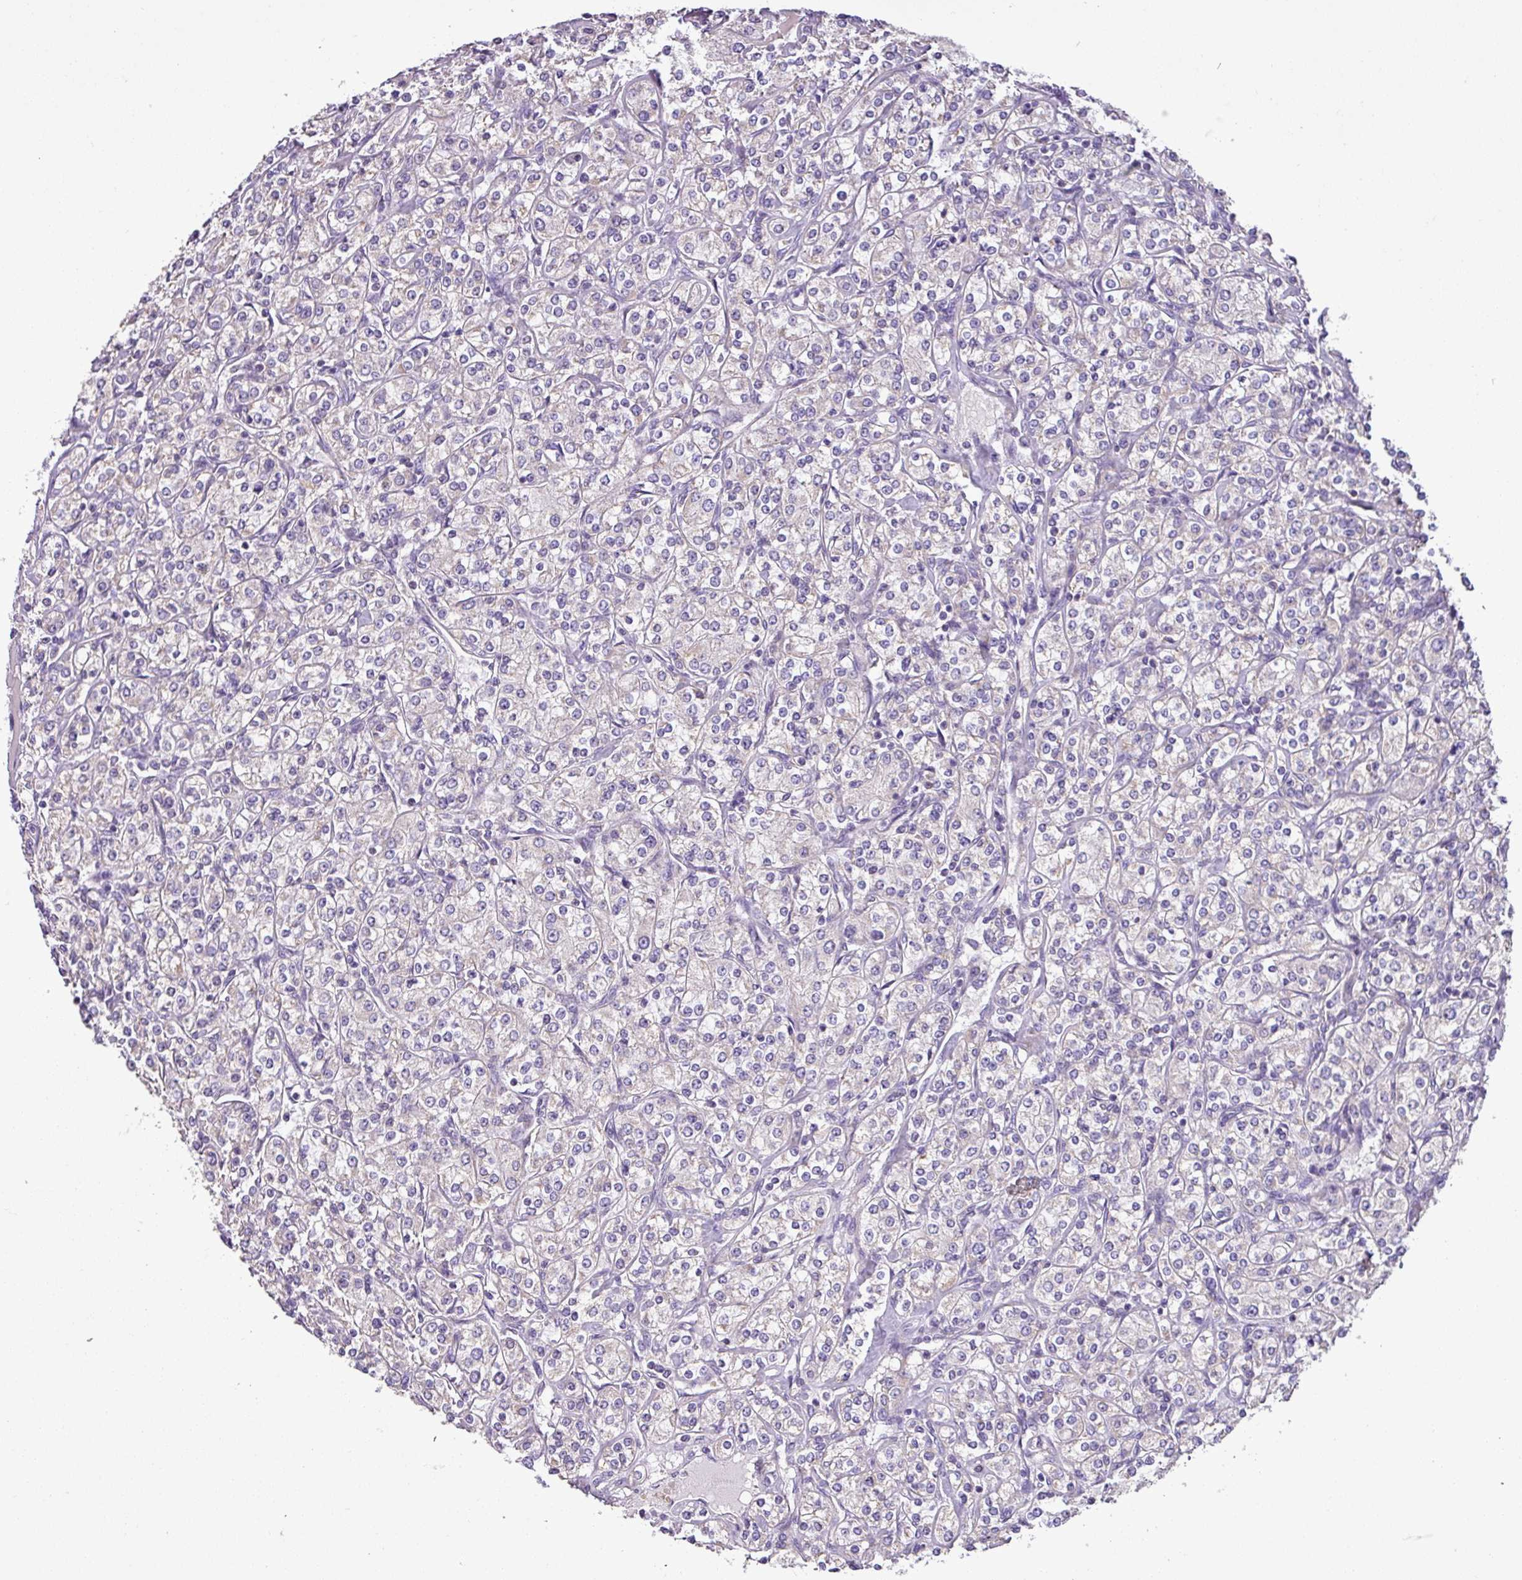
{"staining": {"intensity": "negative", "quantity": "none", "location": "none"}, "tissue": "renal cancer", "cell_type": "Tumor cells", "image_type": "cancer", "snomed": [{"axis": "morphology", "description": "Adenocarcinoma, NOS"}, {"axis": "topography", "description": "Kidney"}], "caption": "DAB immunohistochemical staining of human renal cancer reveals no significant staining in tumor cells. (DAB immunohistochemistry visualized using brightfield microscopy, high magnification).", "gene": "FAM183A", "patient": {"sex": "male", "age": 77}}